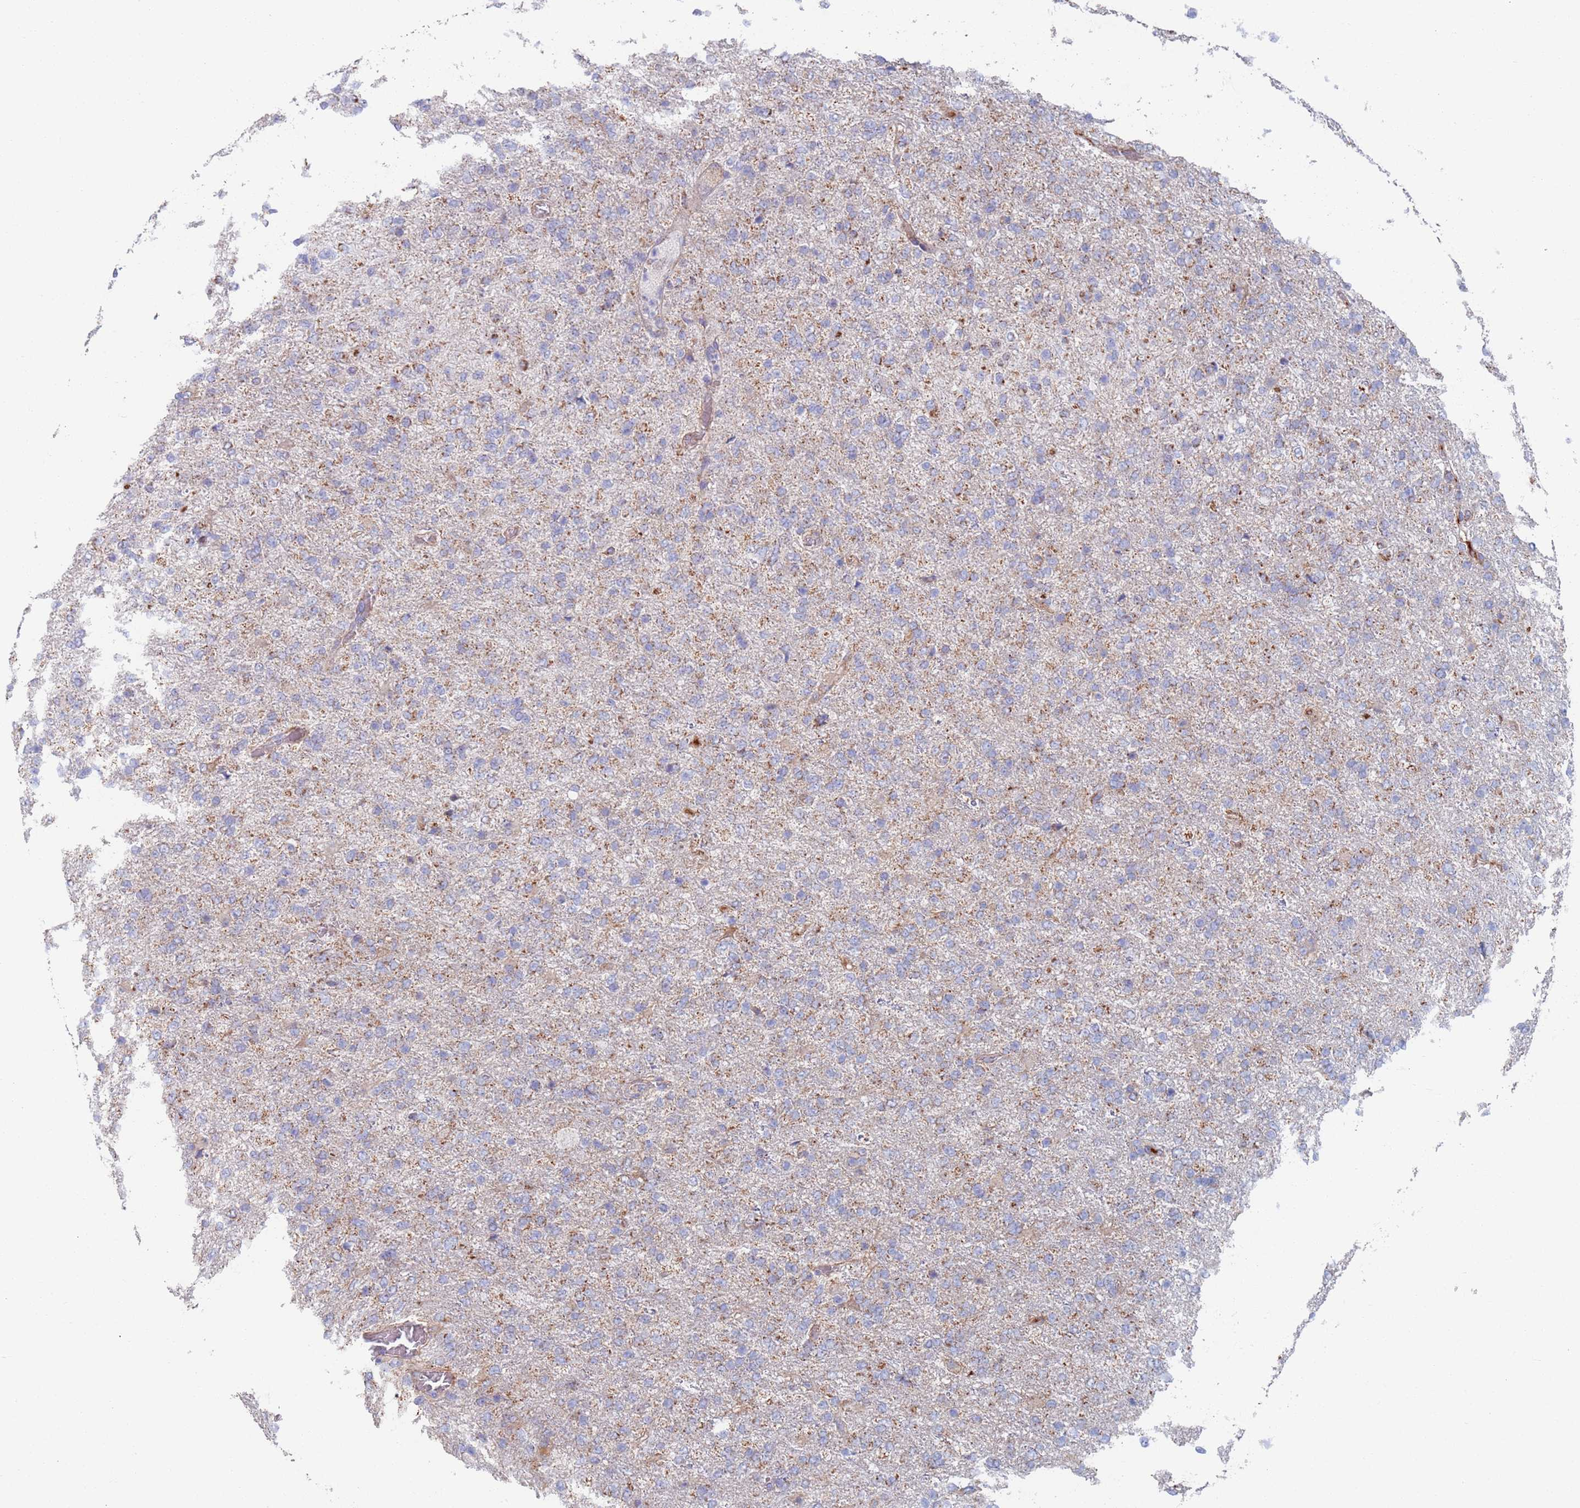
{"staining": {"intensity": "weak", "quantity": "<25%", "location": "cytoplasmic/membranous"}, "tissue": "glioma", "cell_type": "Tumor cells", "image_type": "cancer", "snomed": [{"axis": "morphology", "description": "Glioma, malignant, High grade"}, {"axis": "topography", "description": "Brain"}], "caption": "Immunohistochemistry (IHC) histopathology image of high-grade glioma (malignant) stained for a protein (brown), which shows no expression in tumor cells.", "gene": "MRPL22", "patient": {"sex": "female", "age": 74}}